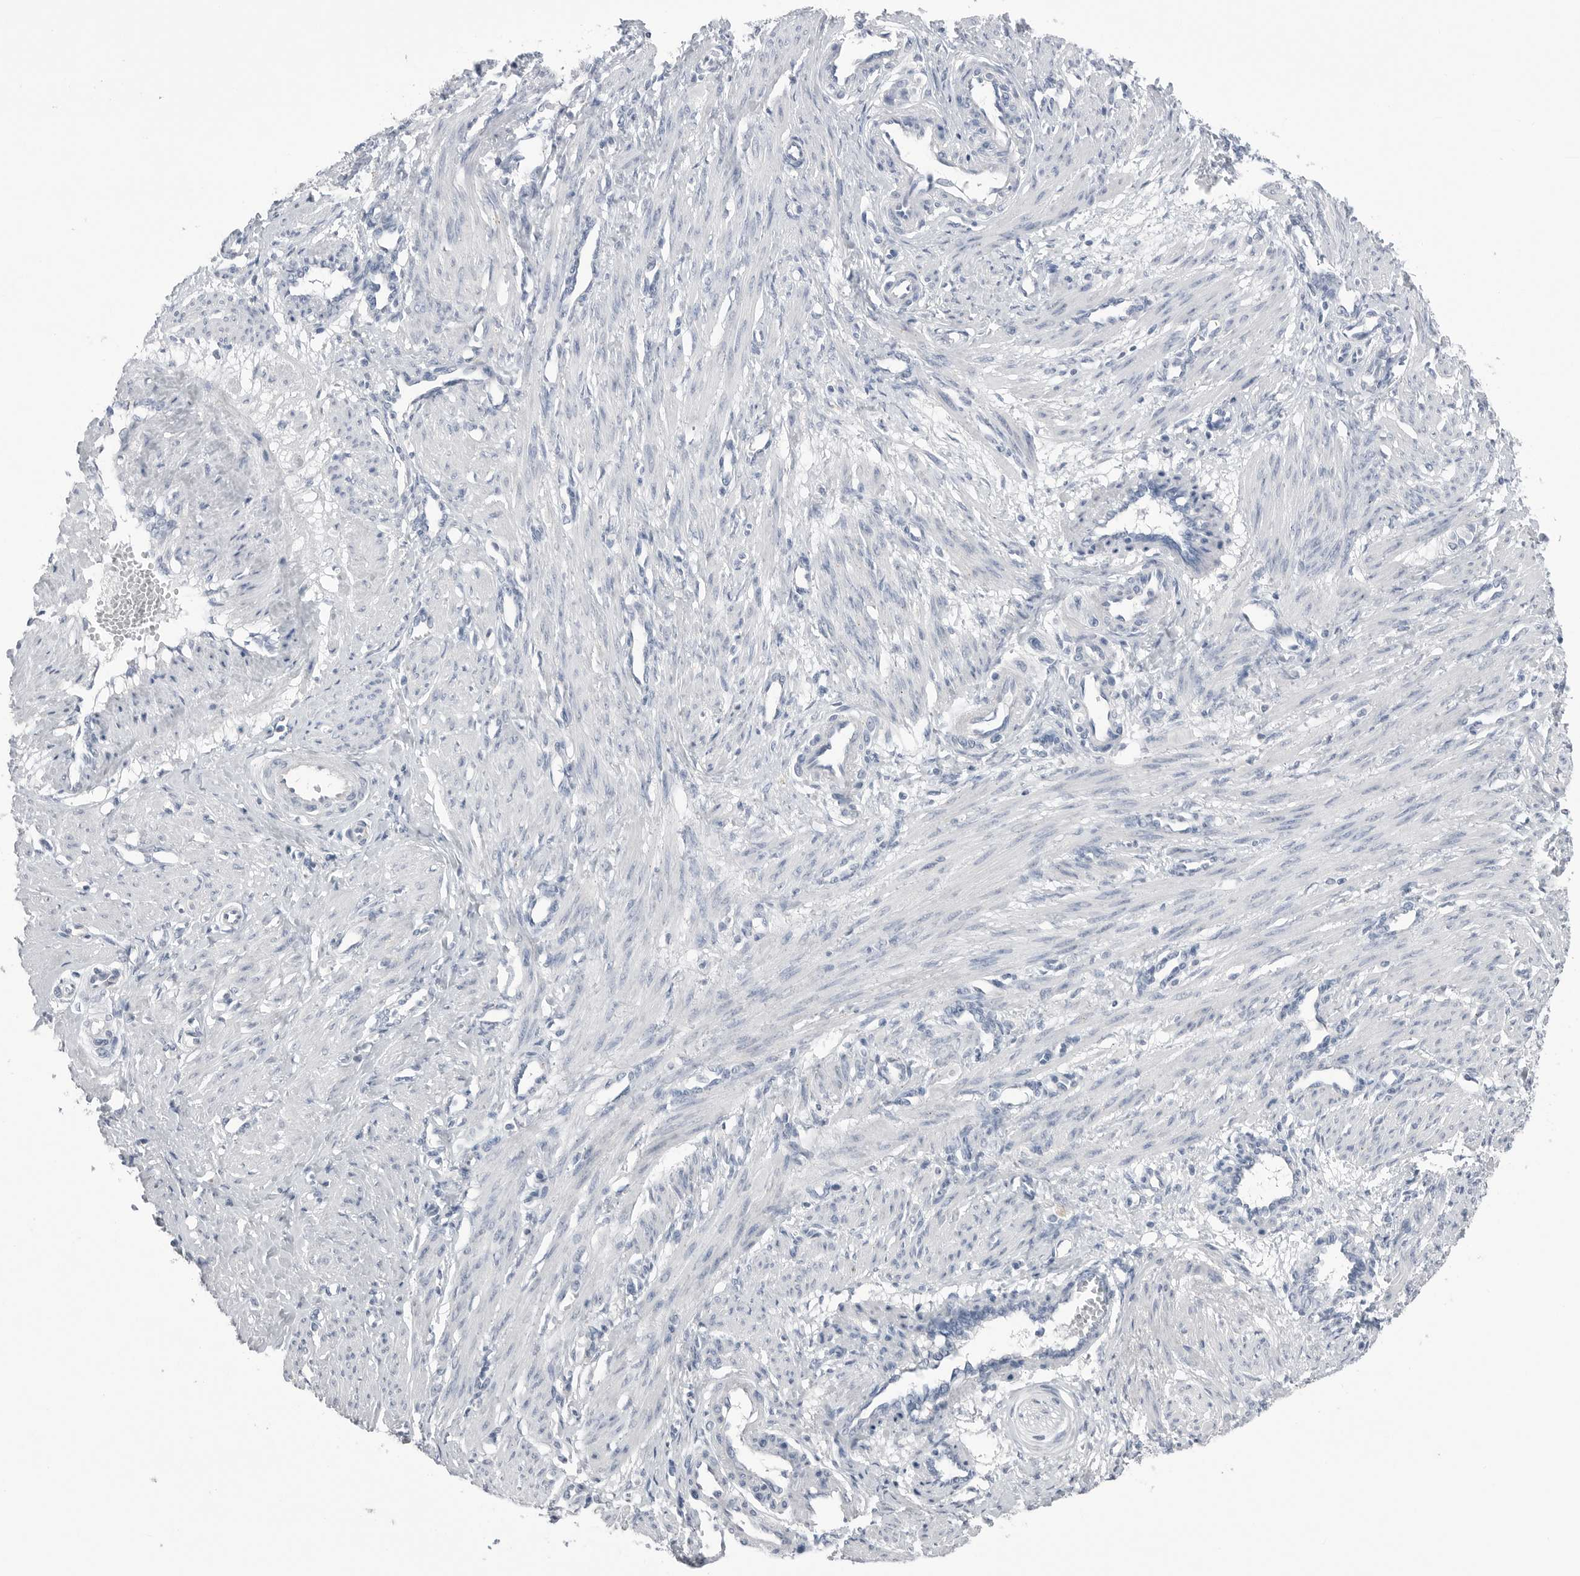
{"staining": {"intensity": "negative", "quantity": "none", "location": "none"}, "tissue": "smooth muscle", "cell_type": "Smooth muscle cells", "image_type": "normal", "snomed": [{"axis": "morphology", "description": "Normal tissue, NOS"}, {"axis": "topography", "description": "Endometrium"}], "caption": "Smooth muscle cells are negative for protein expression in unremarkable human smooth muscle. The staining was performed using DAB (3,3'-diaminobenzidine) to visualize the protein expression in brown, while the nuclei were stained in blue with hematoxylin (Magnification: 20x).", "gene": "ABHD12", "patient": {"sex": "female", "age": 33}}